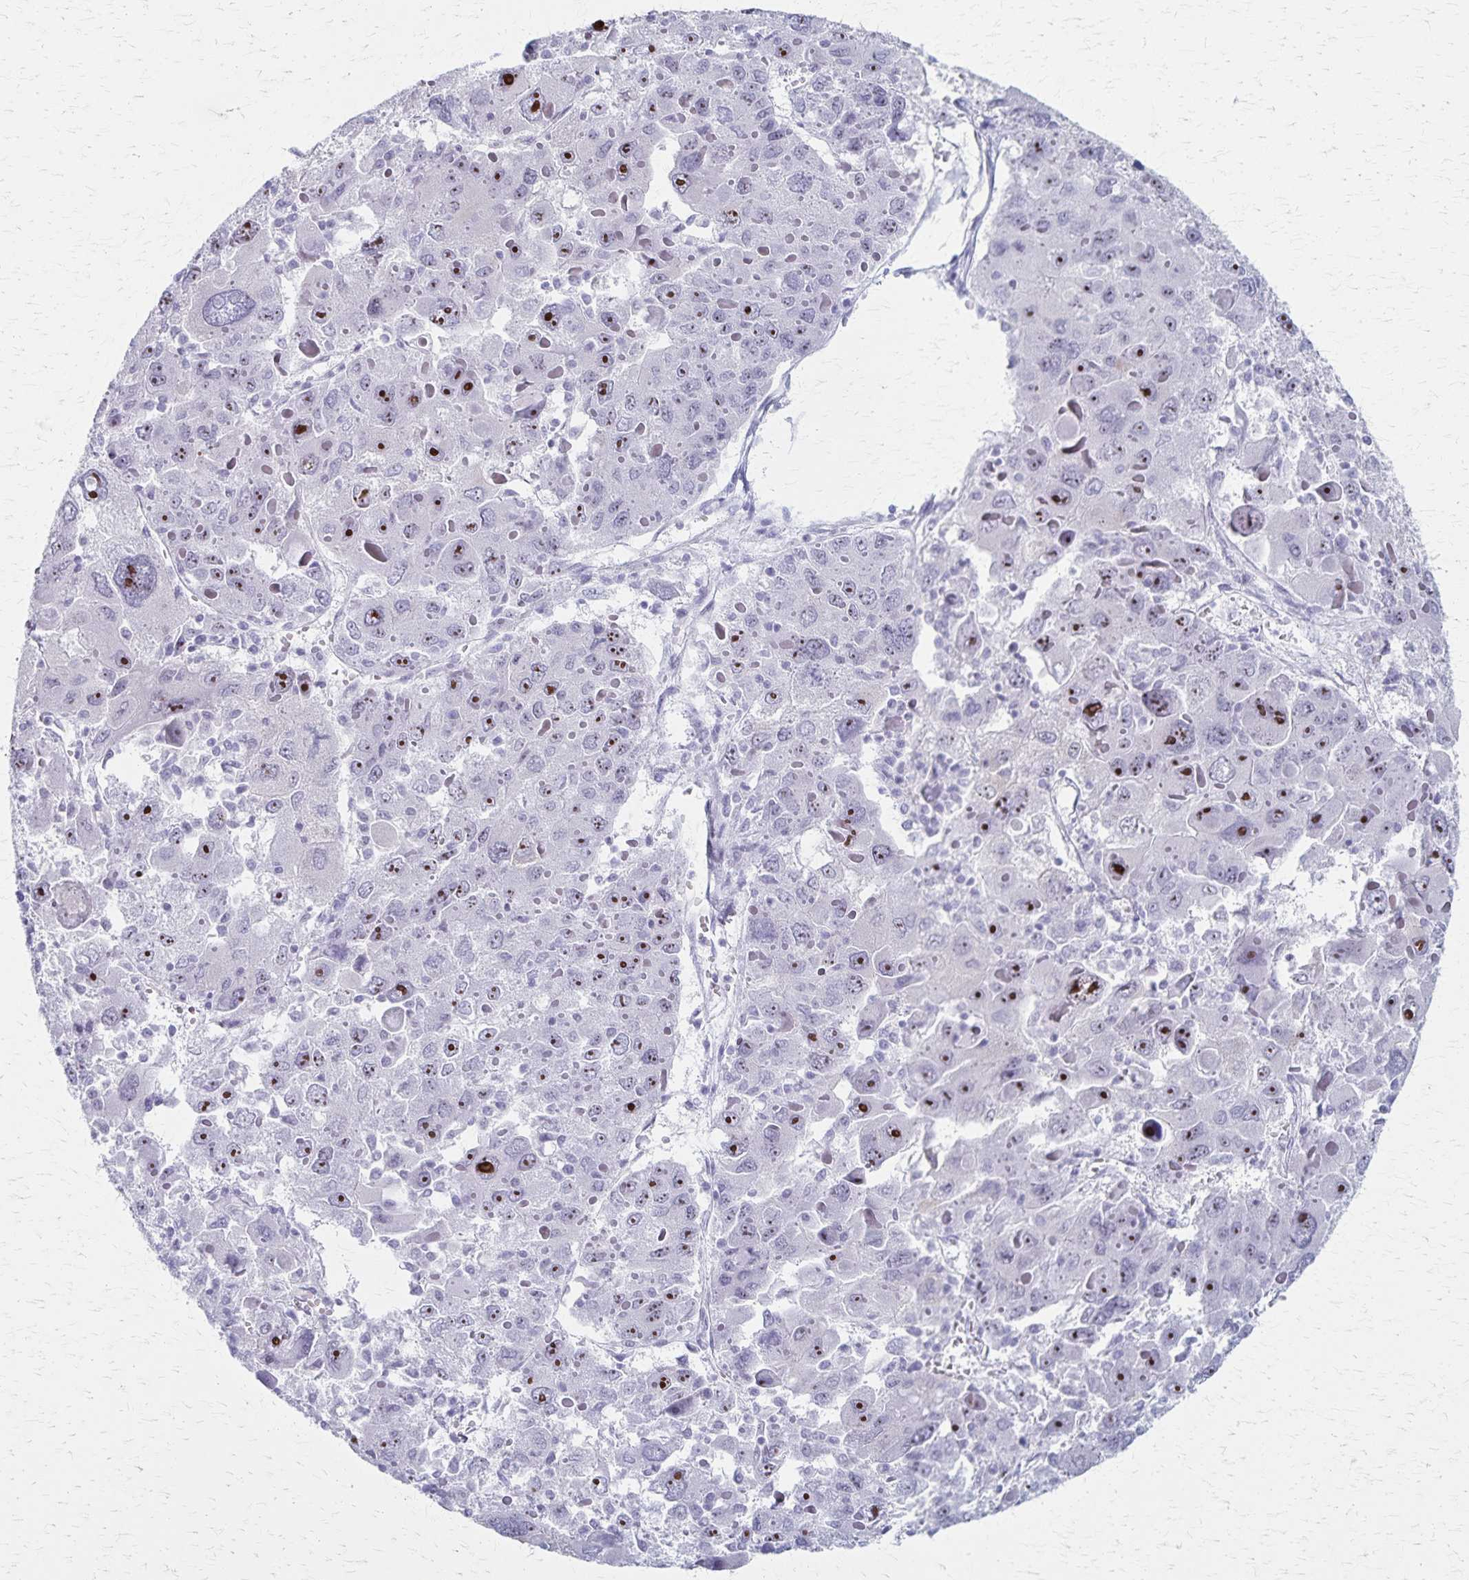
{"staining": {"intensity": "moderate", "quantity": "25%-75%", "location": "nuclear"}, "tissue": "liver cancer", "cell_type": "Tumor cells", "image_type": "cancer", "snomed": [{"axis": "morphology", "description": "Carcinoma, Hepatocellular, NOS"}, {"axis": "topography", "description": "Liver"}], "caption": "Tumor cells reveal medium levels of moderate nuclear expression in approximately 25%-75% of cells in human liver hepatocellular carcinoma.", "gene": "DLK2", "patient": {"sex": "female", "age": 41}}